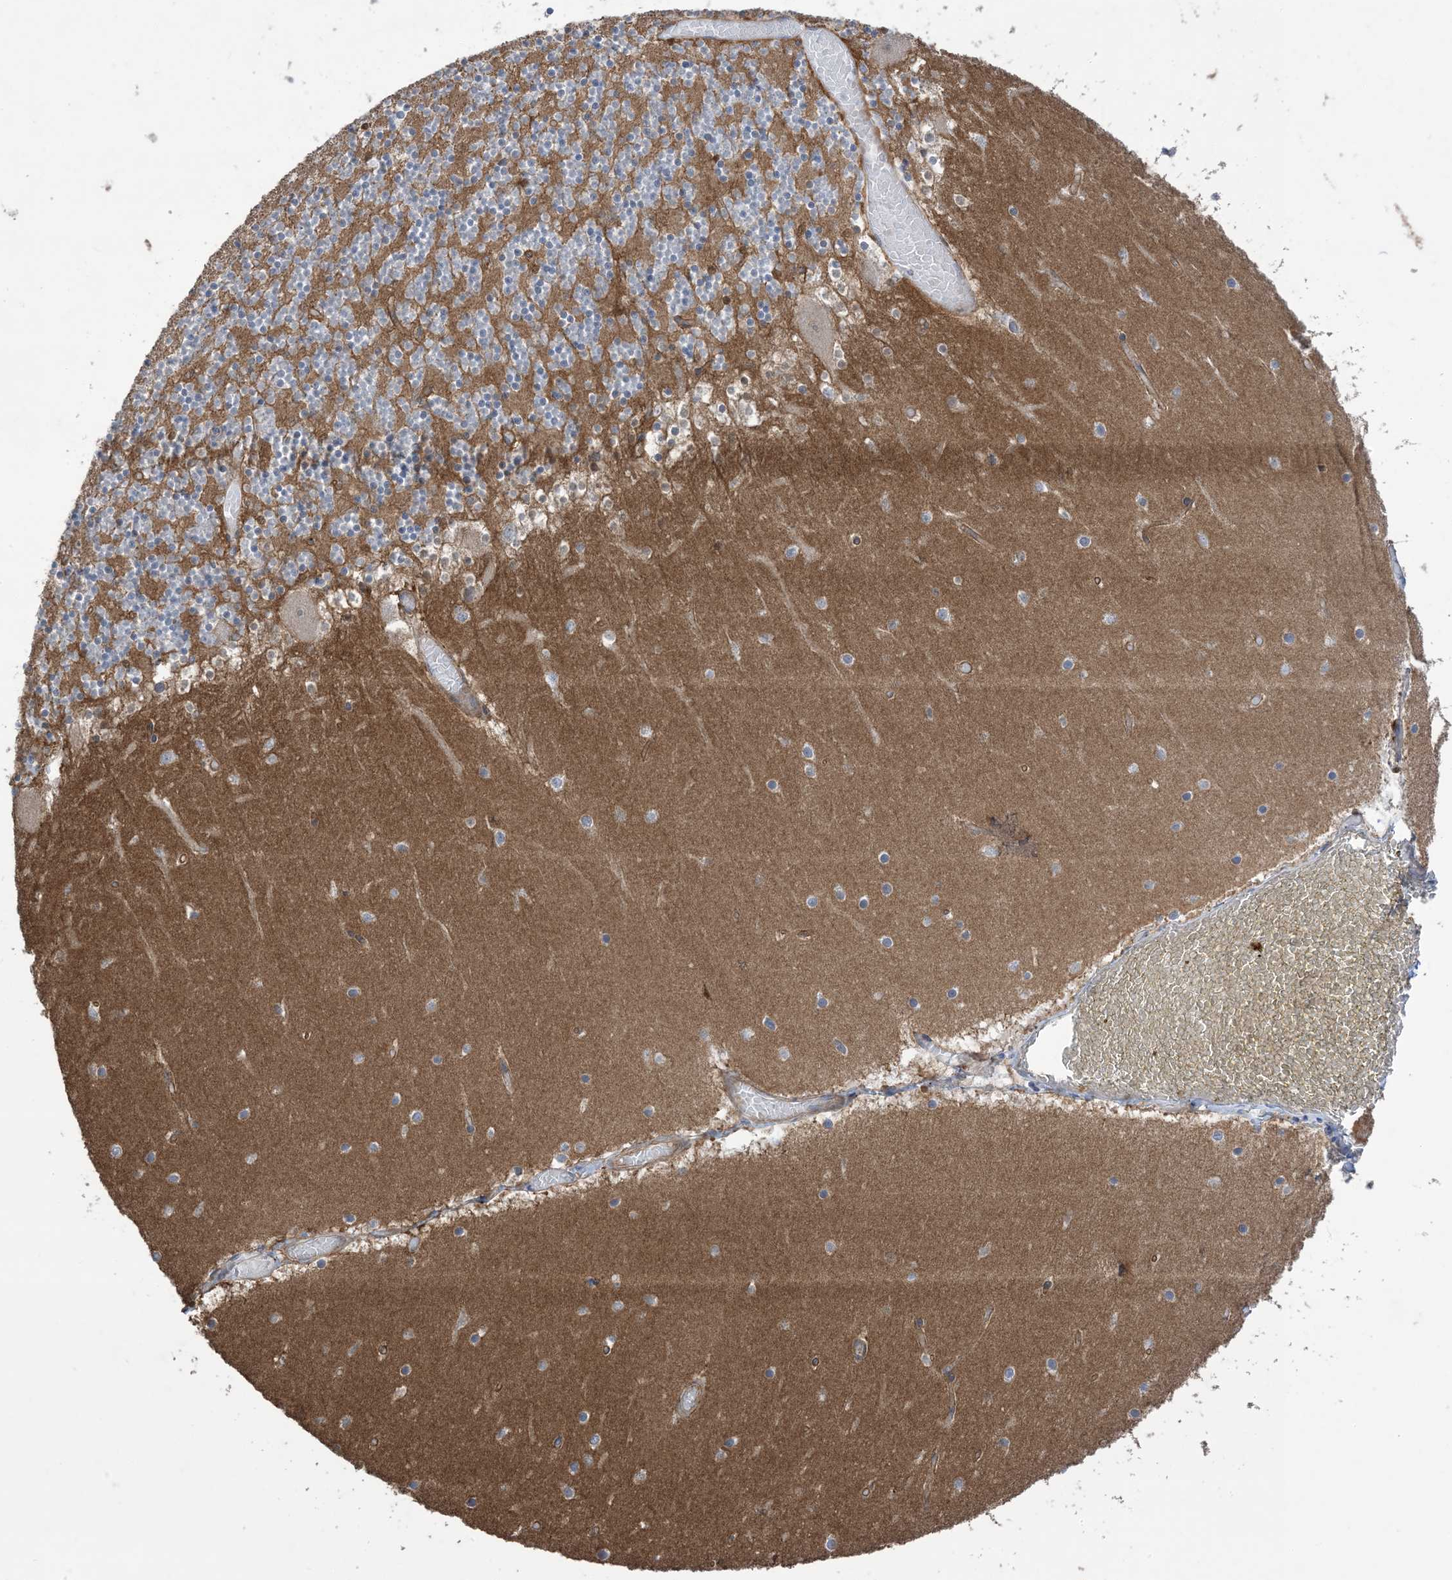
{"staining": {"intensity": "moderate", "quantity": "<25%", "location": "cytoplasmic/membranous"}, "tissue": "cerebellum", "cell_type": "Cells in granular layer", "image_type": "normal", "snomed": [{"axis": "morphology", "description": "Normal tissue, NOS"}, {"axis": "topography", "description": "Cerebellum"}], "caption": "Immunohistochemical staining of normal human cerebellum demonstrates <25% levels of moderate cytoplasmic/membranous protein expression in approximately <25% of cells in granular layer.", "gene": "CCNY", "patient": {"sex": "female", "age": 28}}